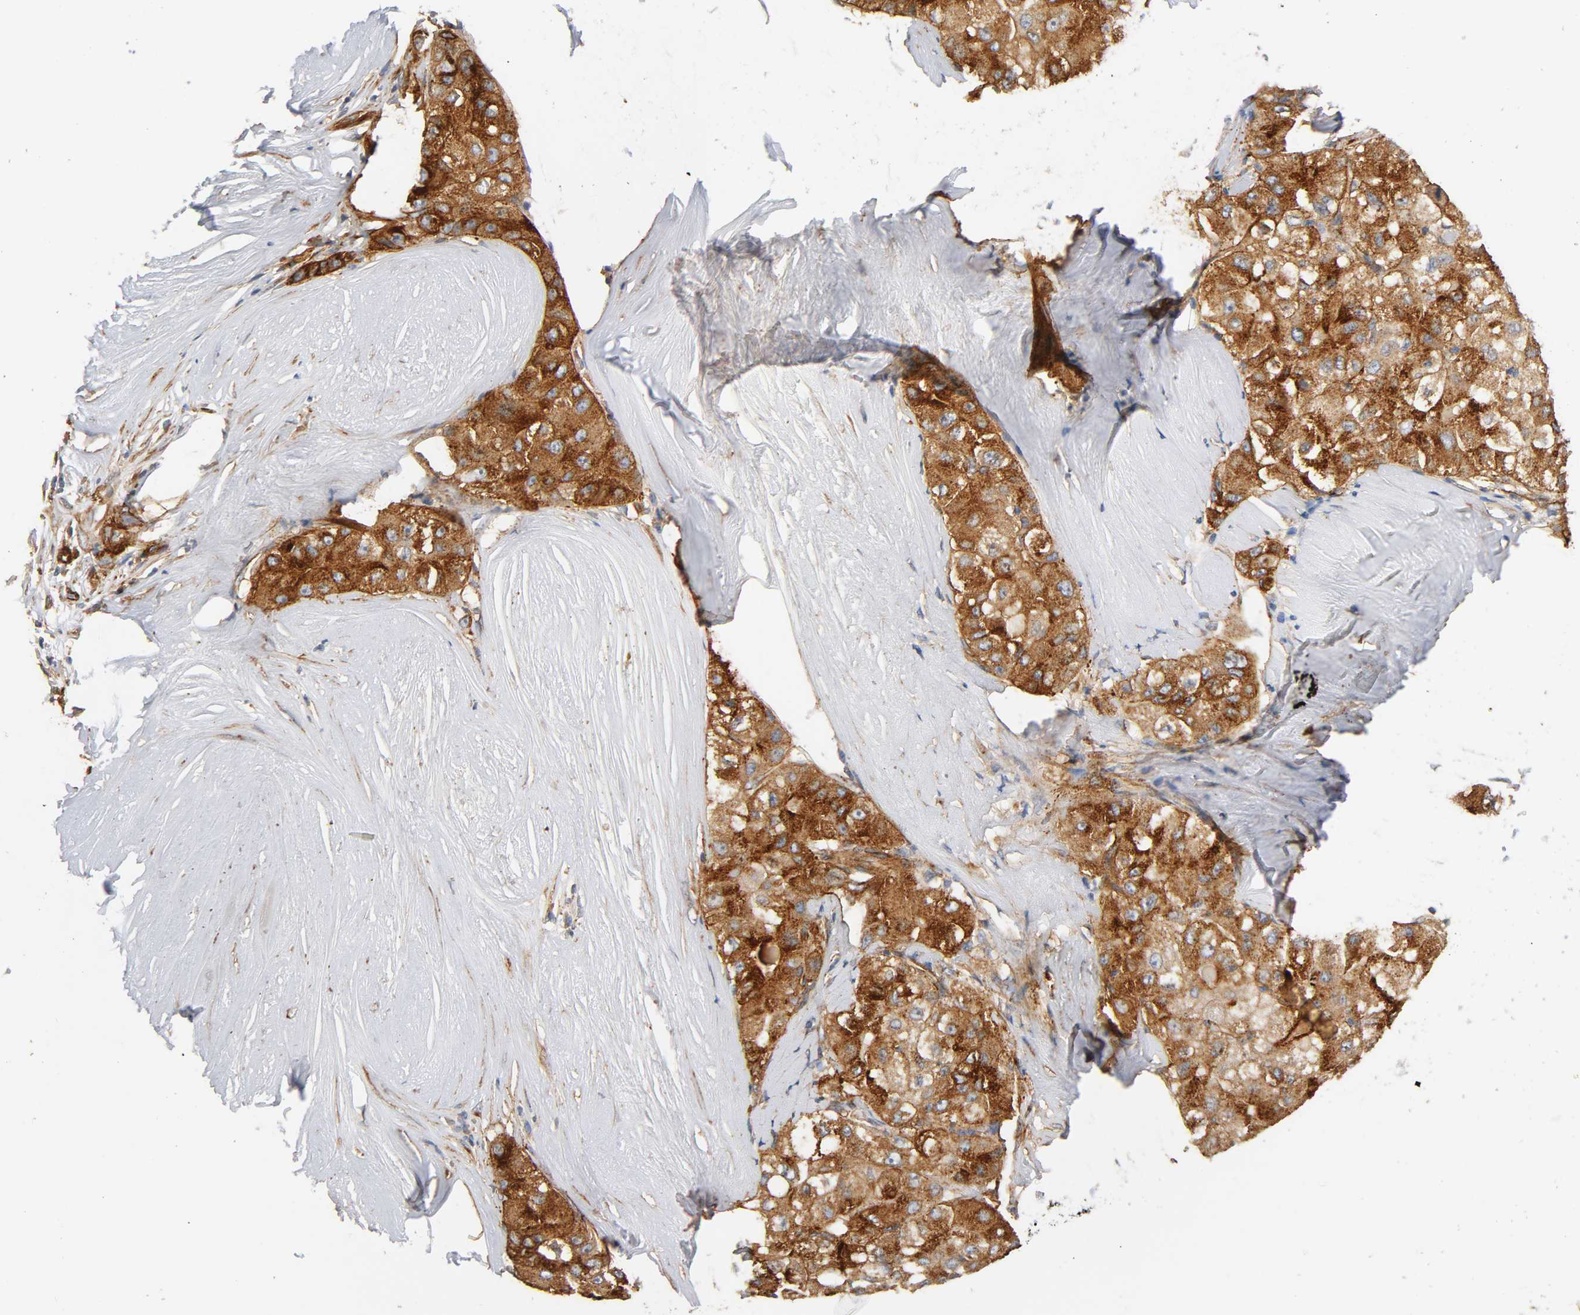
{"staining": {"intensity": "strong", "quantity": ">75%", "location": "cytoplasmic/membranous"}, "tissue": "liver cancer", "cell_type": "Tumor cells", "image_type": "cancer", "snomed": [{"axis": "morphology", "description": "Carcinoma, Hepatocellular, NOS"}, {"axis": "topography", "description": "Liver"}], "caption": "This image displays IHC staining of human liver cancer, with high strong cytoplasmic/membranous expression in approximately >75% of tumor cells.", "gene": "IFITM3", "patient": {"sex": "male", "age": 80}}